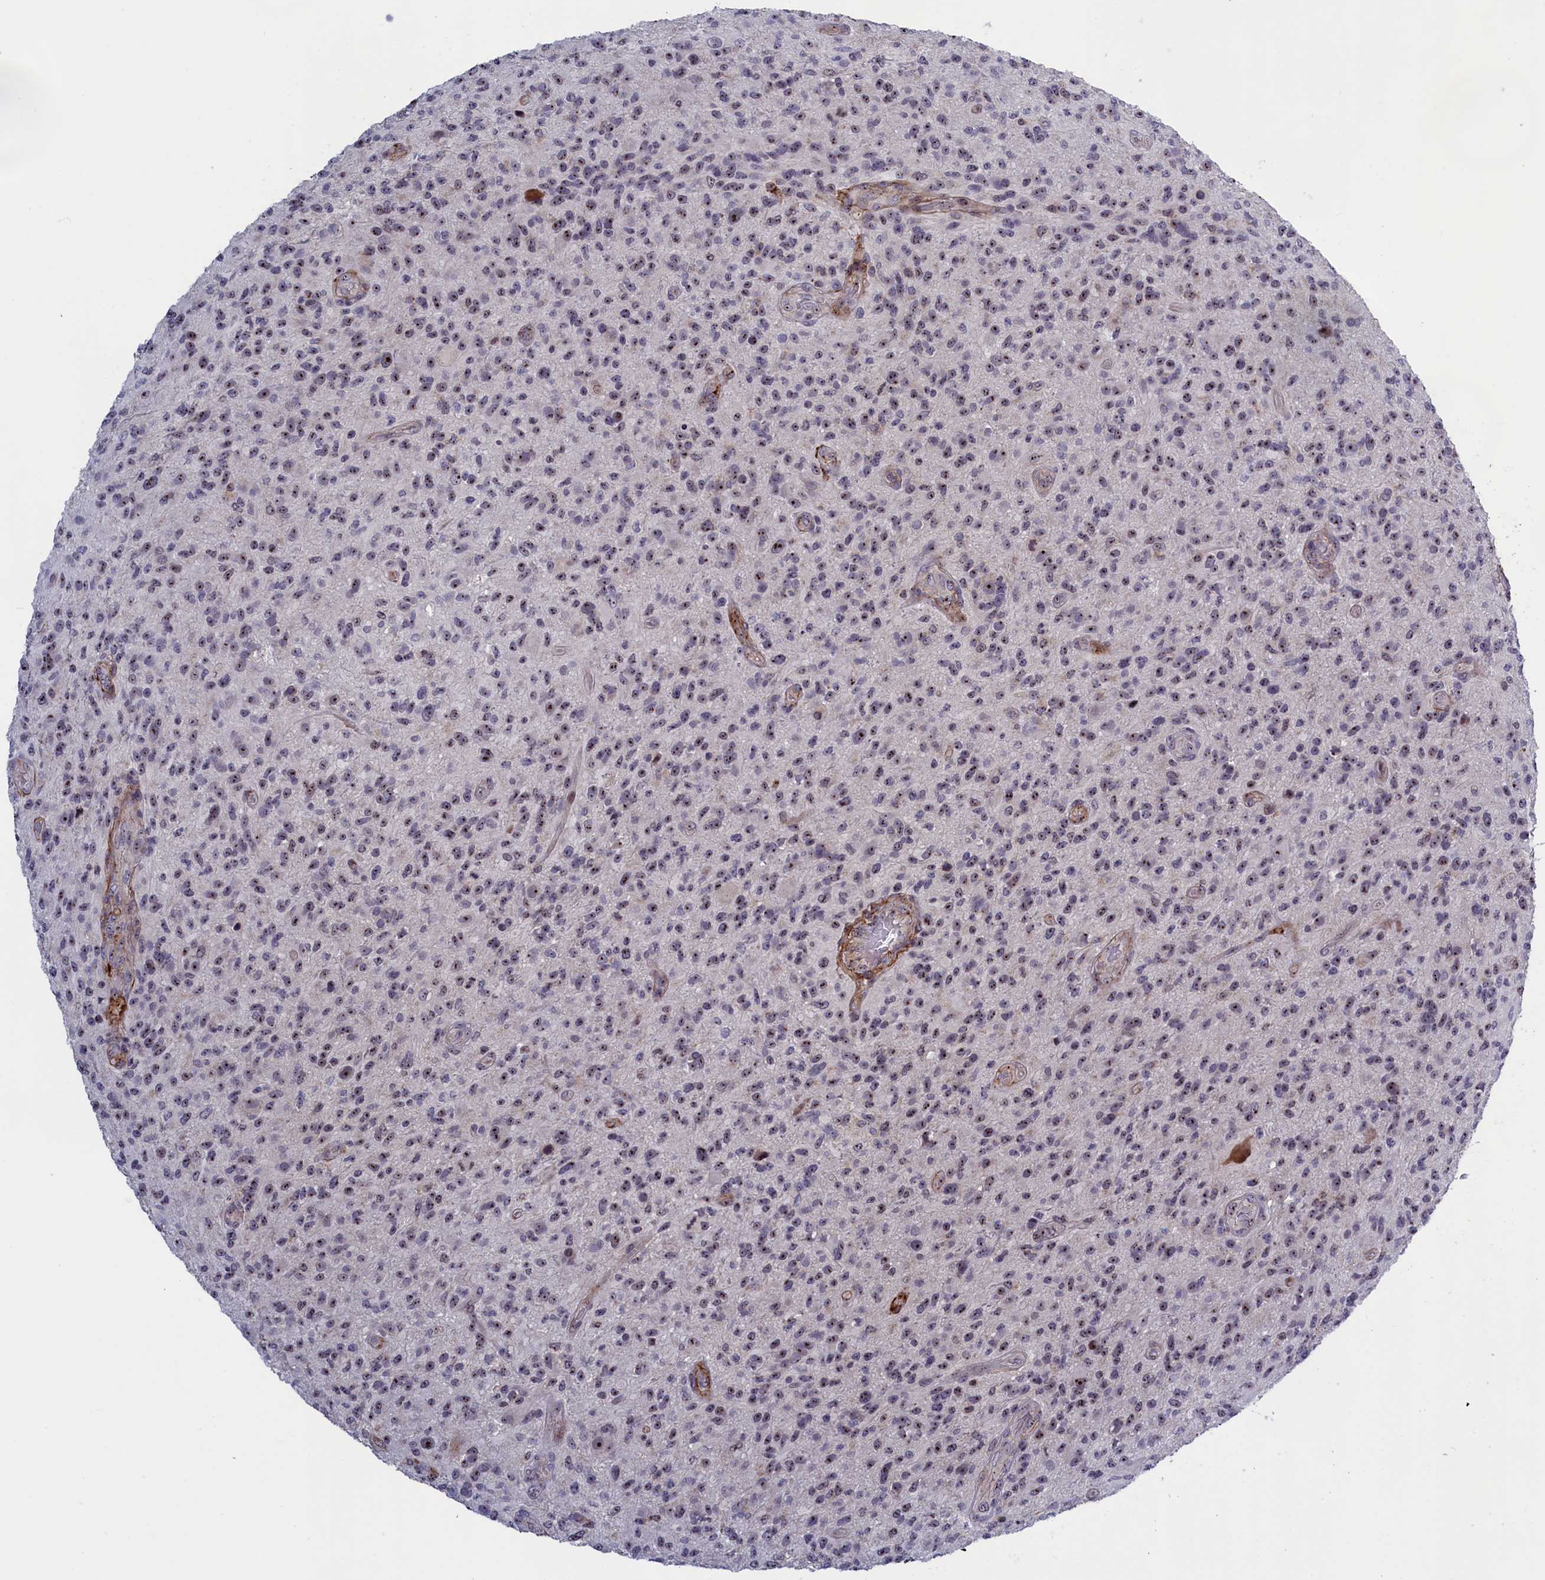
{"staining": {"intensity": "moderate", "quantity": "25%-75%", "location": "nuclear"}, "tissue": "glioma", "cell_type": "Tumor cells", "image_type": "cancer", "snomed": [{"axis": "morphology", "description": "Glioma, malignant, High grade"}, {"axis": "topography", "description": "Brain"}], "caption": "Malignant glioma (high-grade) stained with immunohistochemistry (IHC) exhibits moderate nuclear expression in approximately 25%-75% of tumor cells.", "gene": "PPAN", "patient": {"sex": "male", "age": 47}}